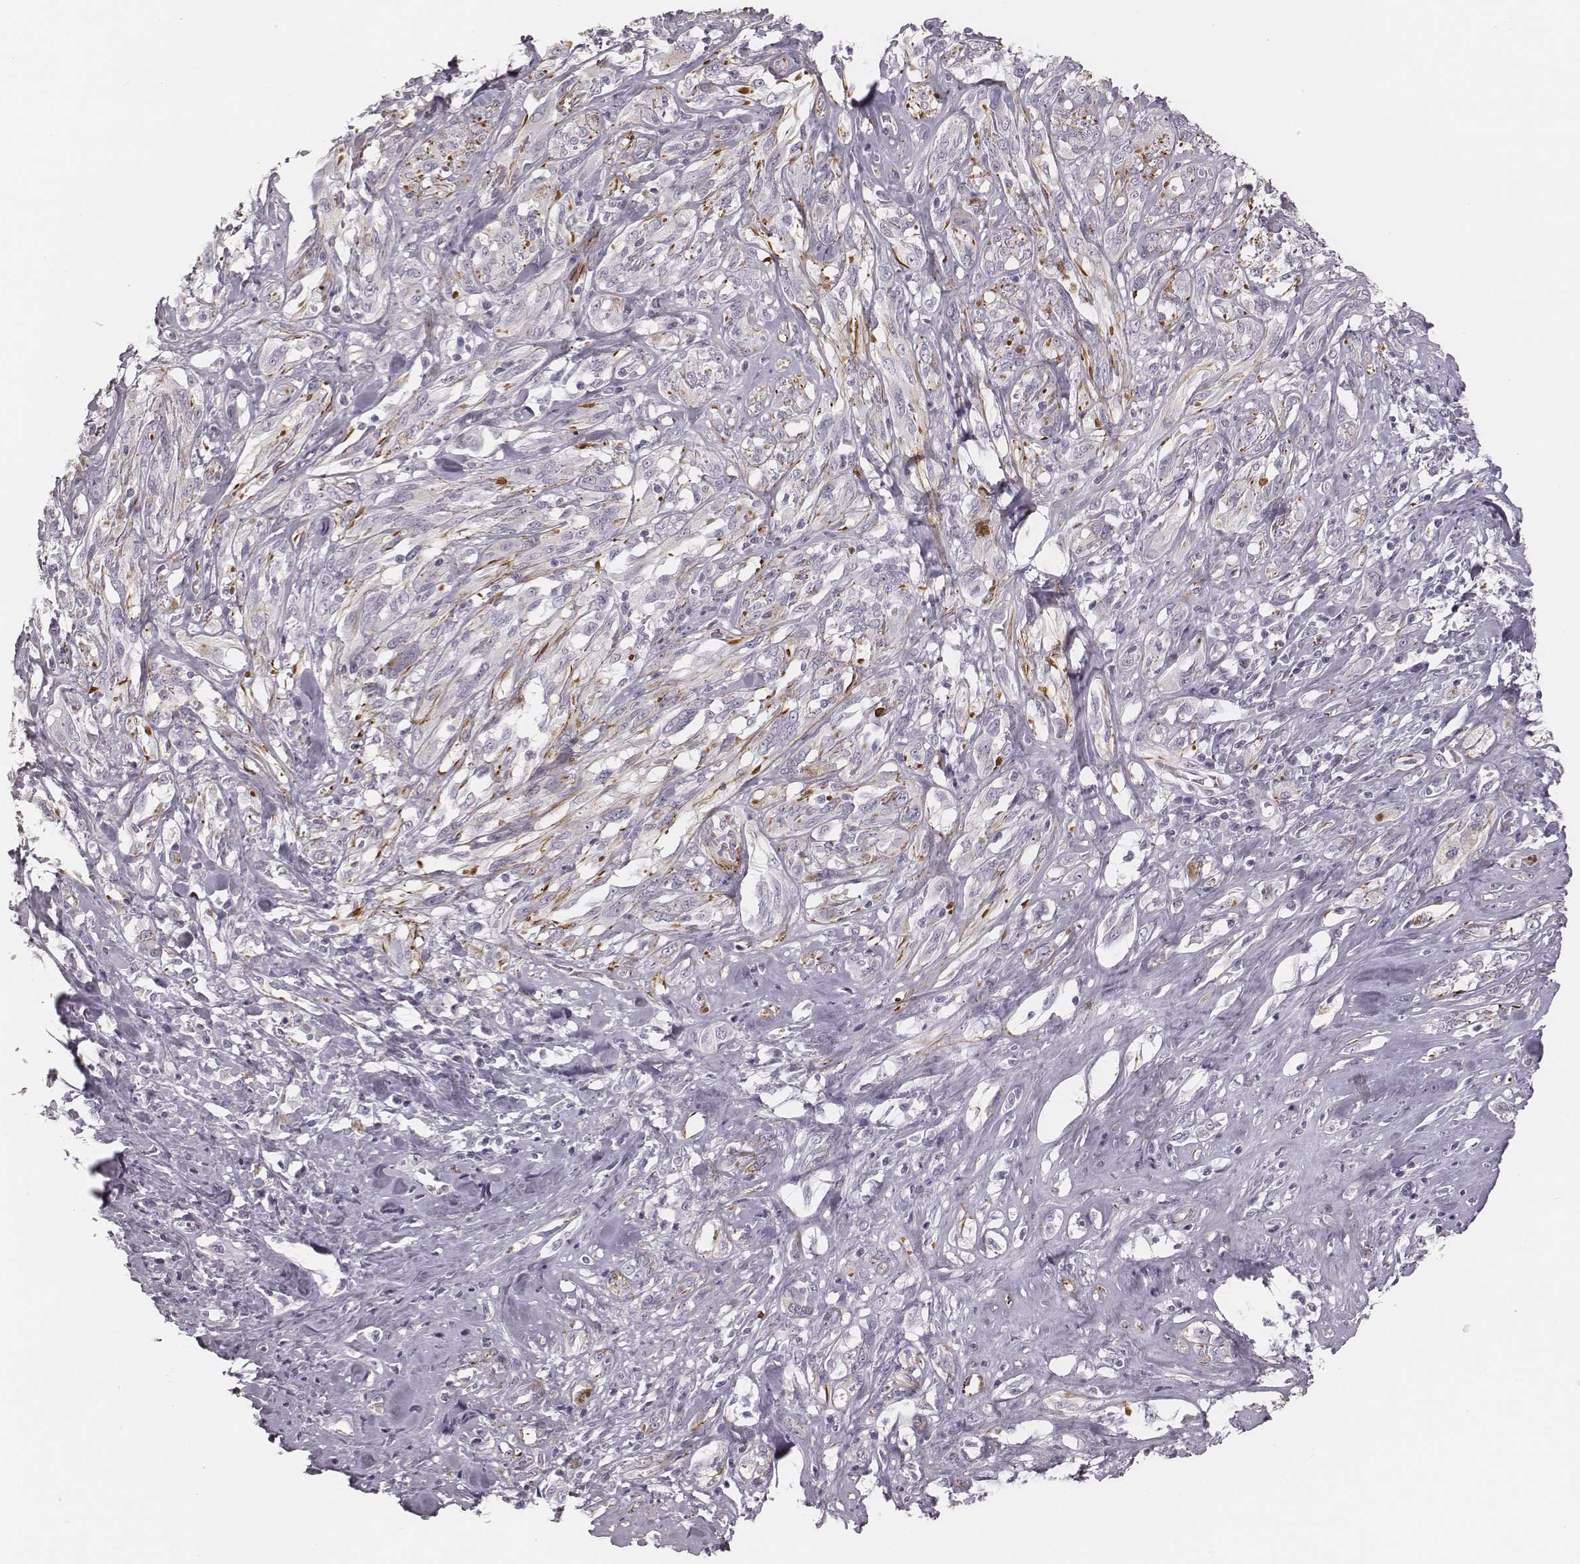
{"staining": {"intensity": "negative", "quantity": "none", "location": "none"}, "tissue": "melanoma", "cell_type": "Tumor cells", "image_type": "cancer", "snomed": [{"axis": "morphology", "description": "Malignant melanoma, NOS"}, {"axis": "topography", "description": "Skin"}], "caption": "Immunohistochemistry of melanoma reveals no staining in tumor cells.", "gene": "SPA17", "patient": {"sex": "female", "age": 91}}